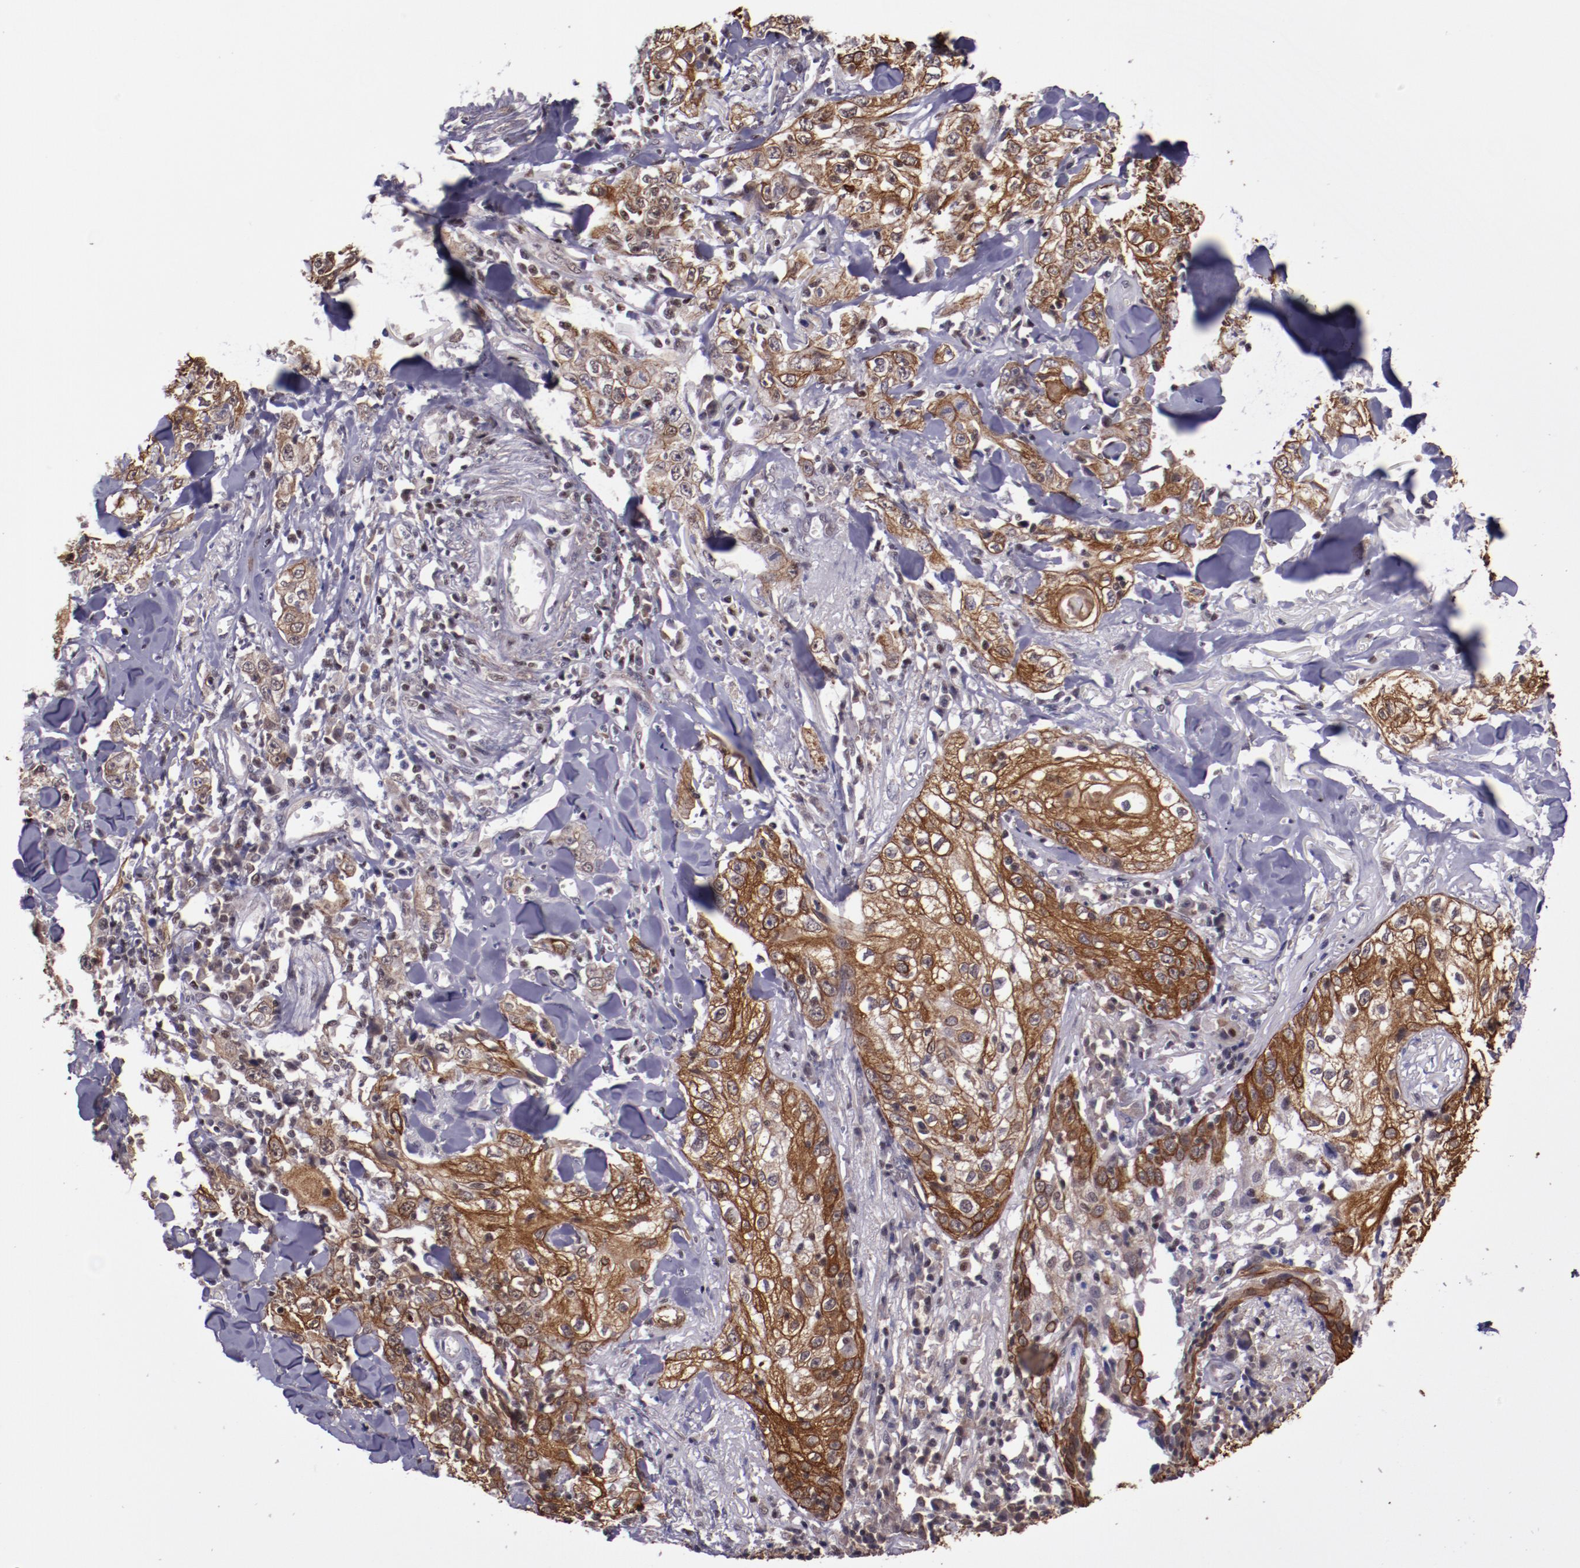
{"staining": {"intensity": "moderate", "quantity": ">75%", "location": "cytoplasmic/membranous"}, "tissue": "skin cancer", "cell_type": "Tumor cells", "image_type": "cancer", "snomed": [{"axis": "morphology", "description": "Squamous cell carcinoma, NOS"}, {"axis": "topography", "description": "Skin"}], "caption": "Human skin cancer (squamous cell carcinoma) stained with a brown dye reveals moderate cytoplasmic/membranous positive positivity in about >75% of tumor cells.", "gene": "ELF1", "patient": {"sex": "male", "age": 65}}